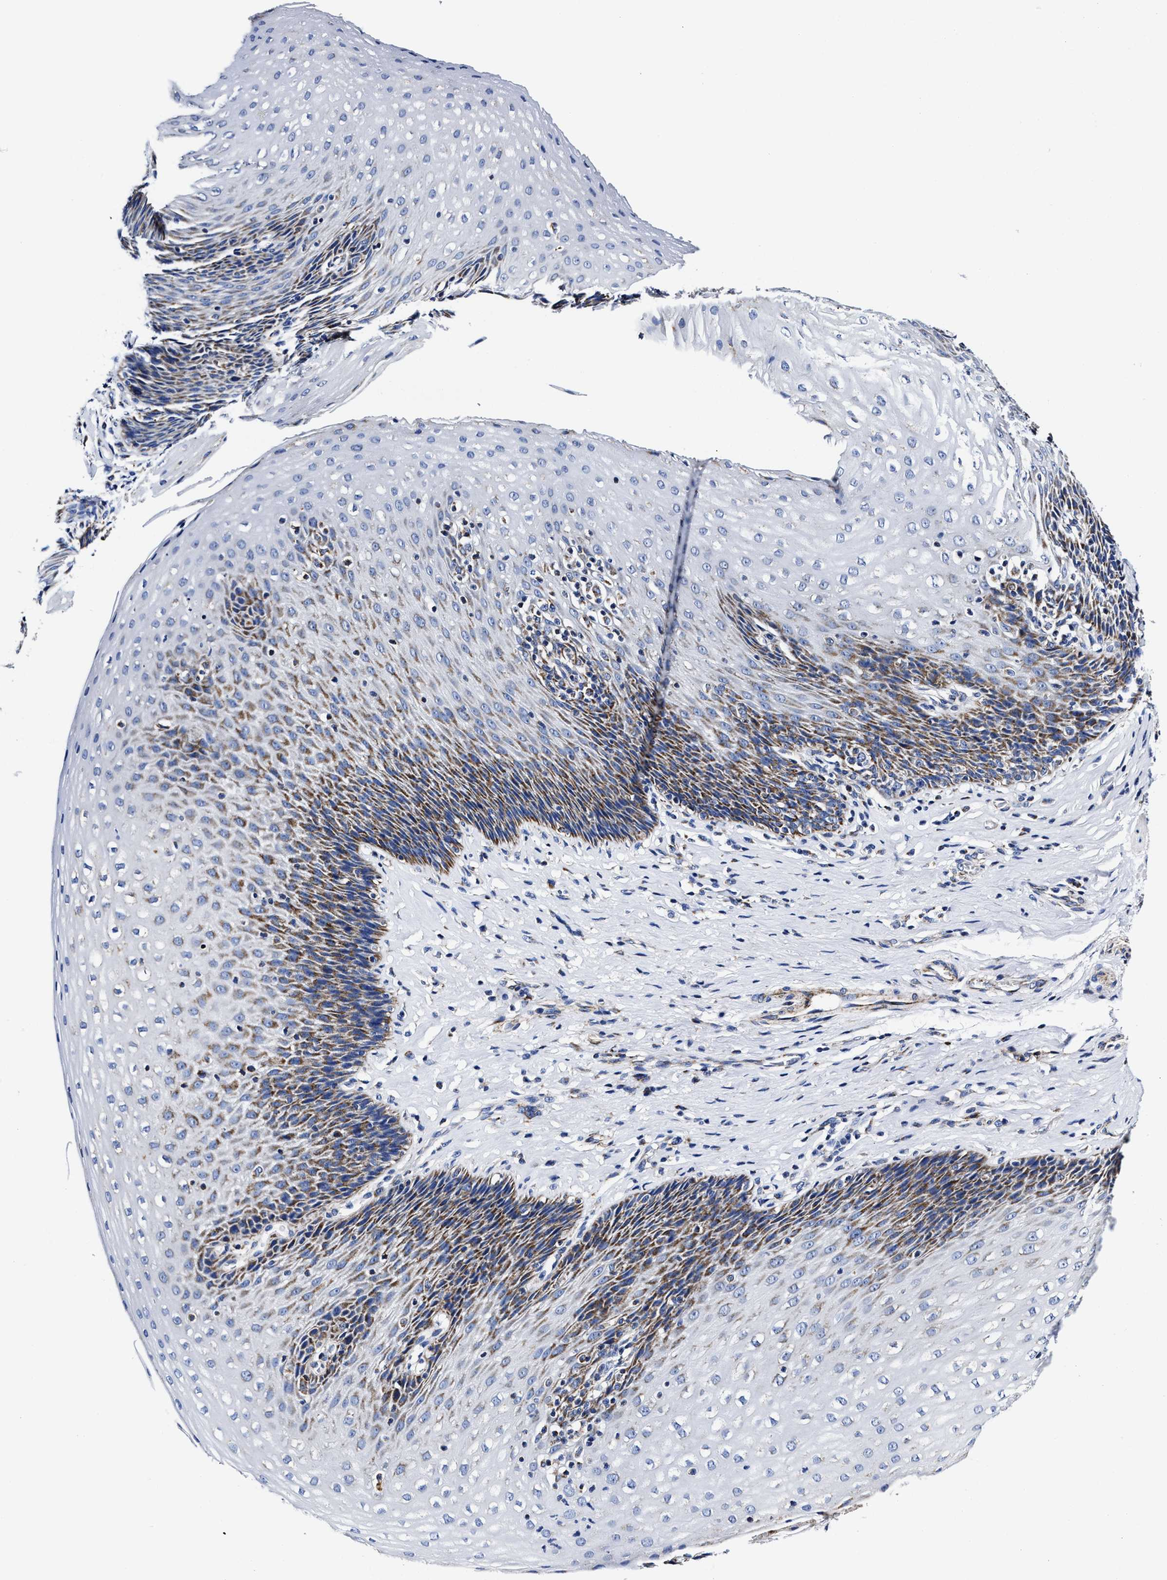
{"staining": {"intensity": "strong", "quantity": "25%-75%", "location": "cytoplasmic/membranous"}, "tissue": "esophagus", "cell_type": "Squamous epithelial cells", "image_type": "normal", "snomed": [{"axis": "morphology", "description": "Normal tissue, NOS"}, {"axis": "topography", "description": "Esophagus"}], "caption": "High-power microscopy captured an immunohistochemistry photomicrograph of unremarkable esophagus, revealing strong cytoplasmic/membranous staining in approximately 25%-75% of squamous epithelial cells.", "gene": "HINT2", "patient": {"sex": "female", "age": 61}}